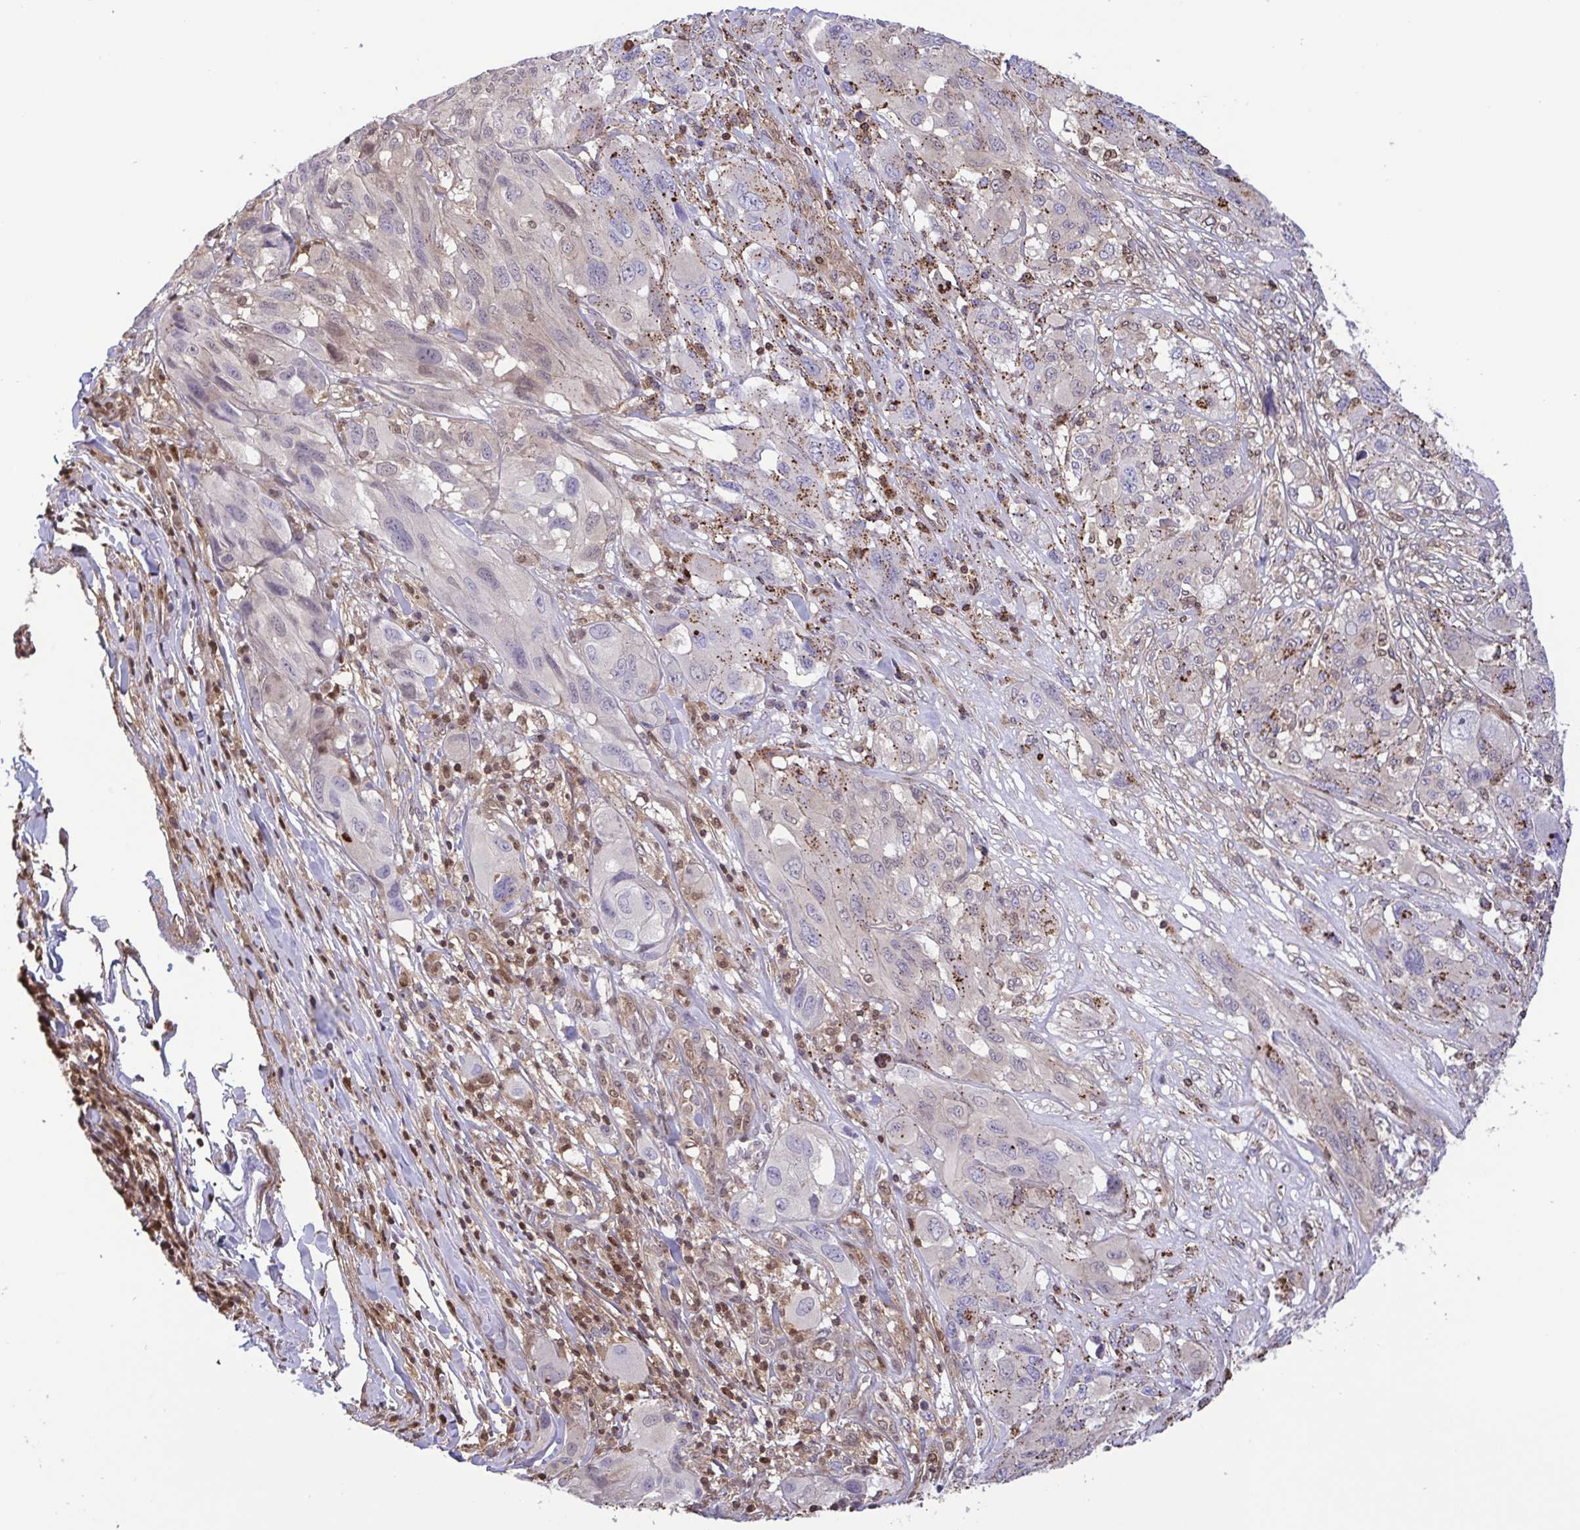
{"staining": {"intensity": "weak", "quantity": "<25%", "location": "cytoplasmic/membranous"}, "tissue": "melanoma", "cell_type": "Tumor cells", "image_type": "cancer", "snomed": [{"axis": "morphology", "description": "Malignant melanoma, NOS"}, {"axis": "topography", "description": "Skin"}], "caption": "Tumor cells are negative for brown protein staining in malignant melanoma.", "gene": "CHMP1B", "patient": {"sex": "female", "age": 91}}